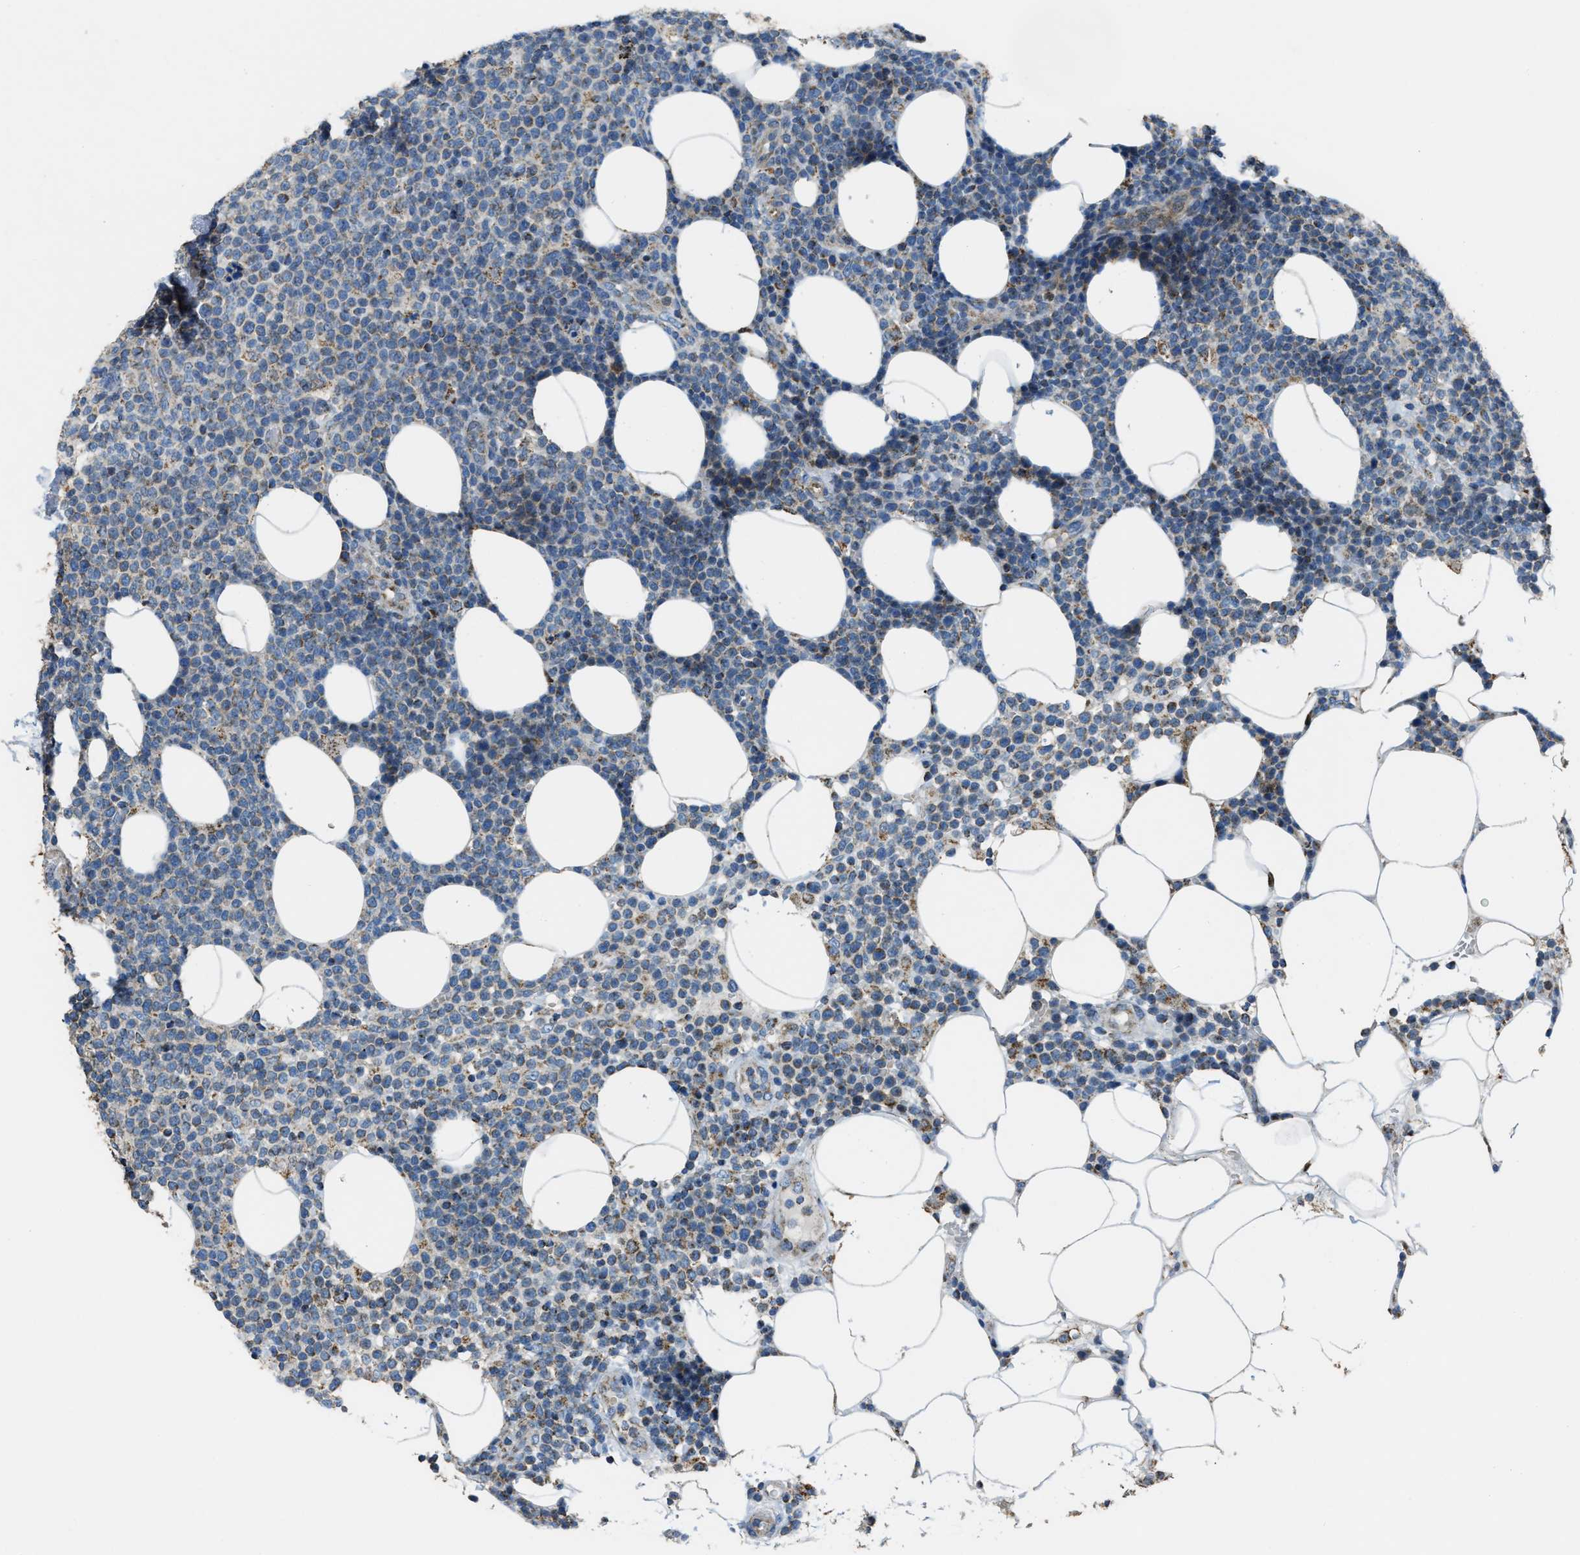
{"staining": {"intensity": "weak", "quantity": "25%-75%", "location": "cytoplasmic/membranous"}, "tissue": "lymphoma", "cell_type": "Tumor cells", "image_type": "cancer", "snomed": [{"axis": "morphology", "description": "Malignant lymphoma, non-Hodgkin's type, High grade"}, {"axis": "topography", "description": "Lymph node"}], "caption": "Immunohistochemical staining of lymphoma displays weak cytoplasmic/membranous protein positivity in about 25%-75% of tumor cells.", "gene": "SLC25A11", "patient": {"sex": "male", "age": 61}}